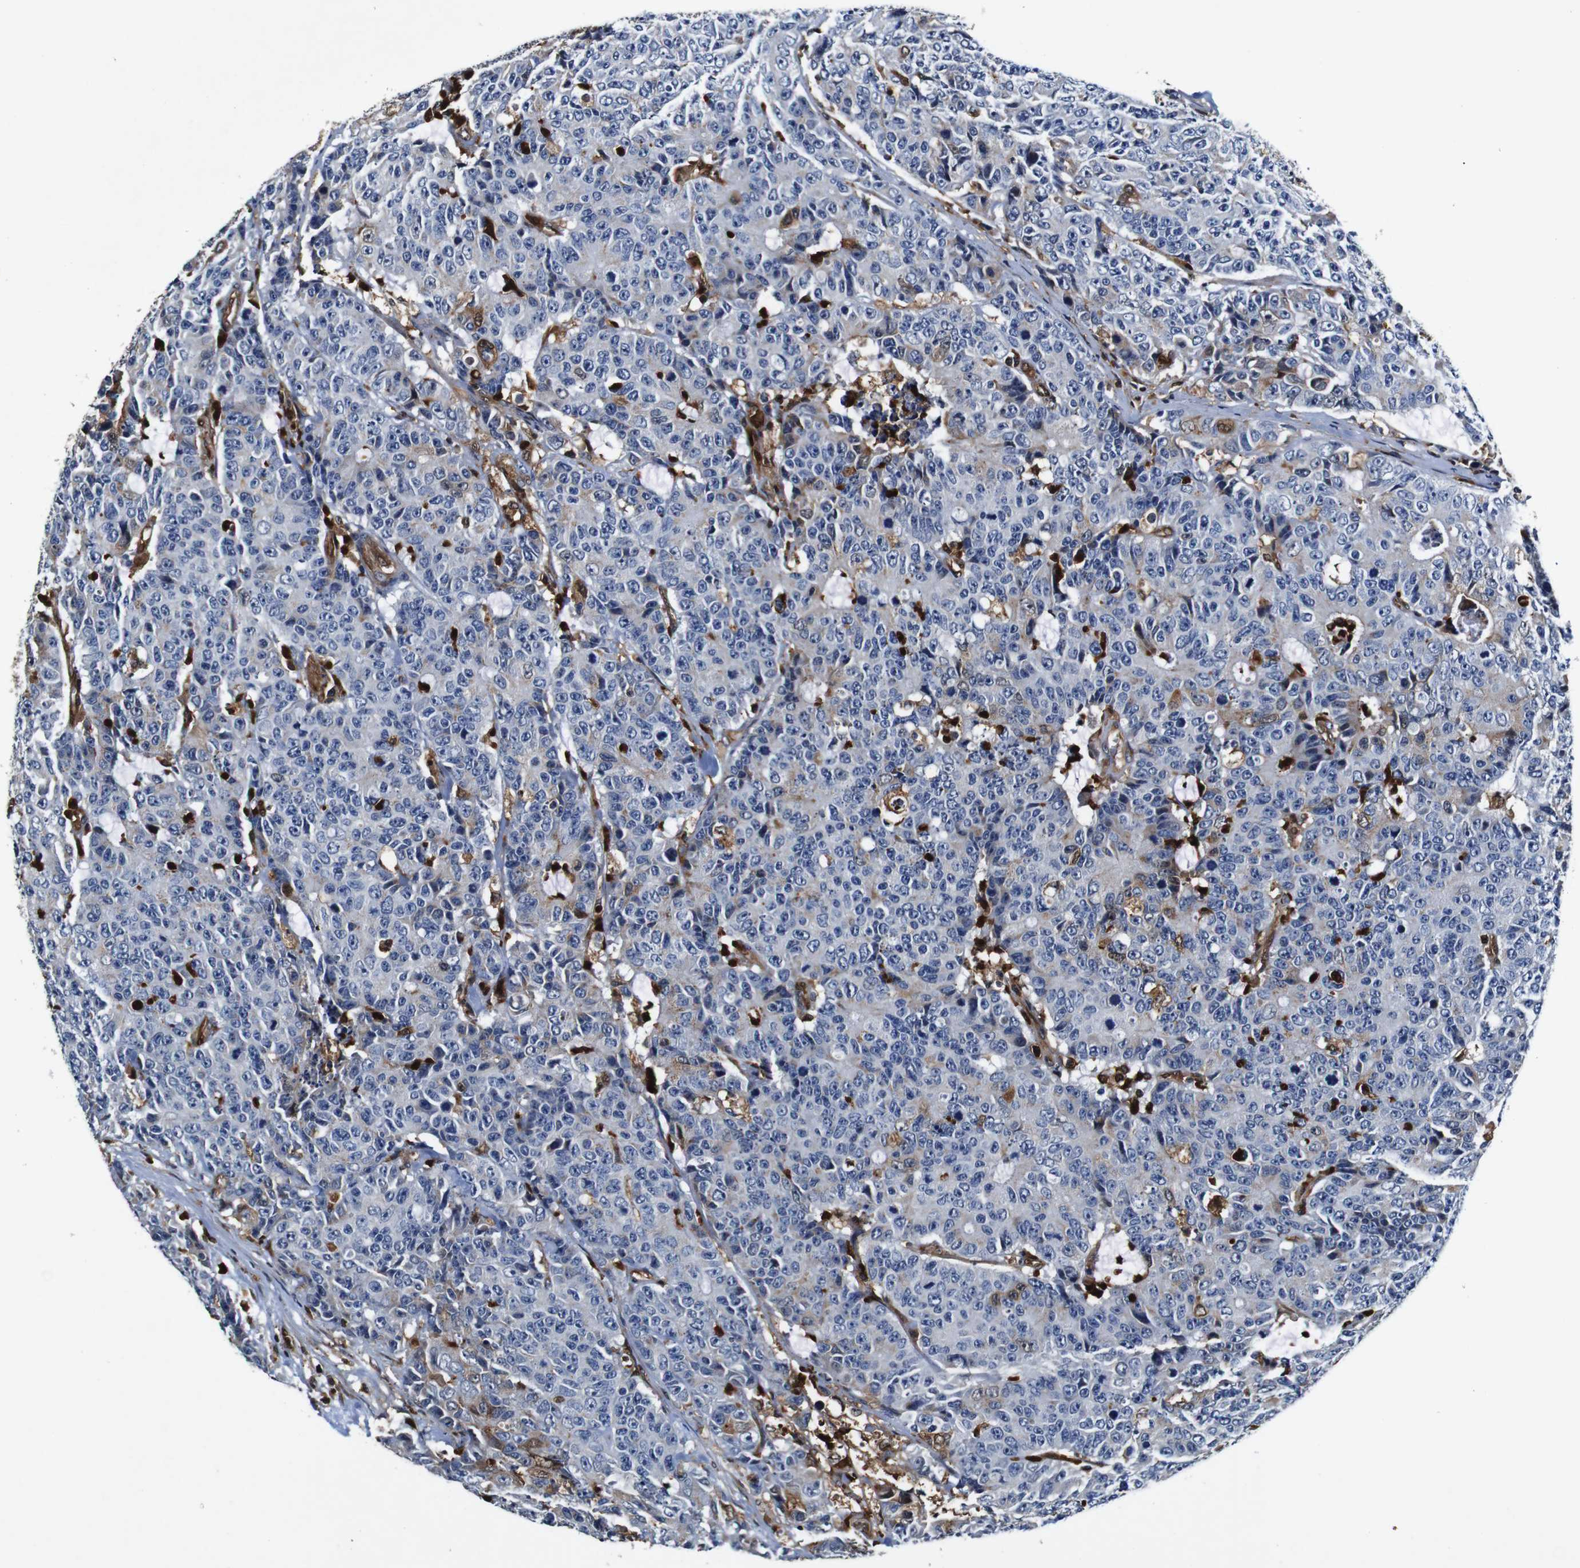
{"staining": {"intensity": "moderate", "quantity": "<25%", "location": "cytoplasmic/membranous"}, "tissue": "colorectal cancer", "cell_type": "Tumor cells", "image_type": "cancer", "snomed": [{"axis": "morphology", "description": "Adenocarcinoma, NOS"}, {"axis": "topography", "description": "Colon"}], "caption": "DAB (3,3'-diaminobenzidine) immunohistochemical staining of colorectal cancer (adenocarcinoma) demonstrates moderate cytoplasmic/membranous protein positivity in about <25% of tumor cells.", "gene": "ANXA1", "patient": {"sex": "female", "age": 86}}